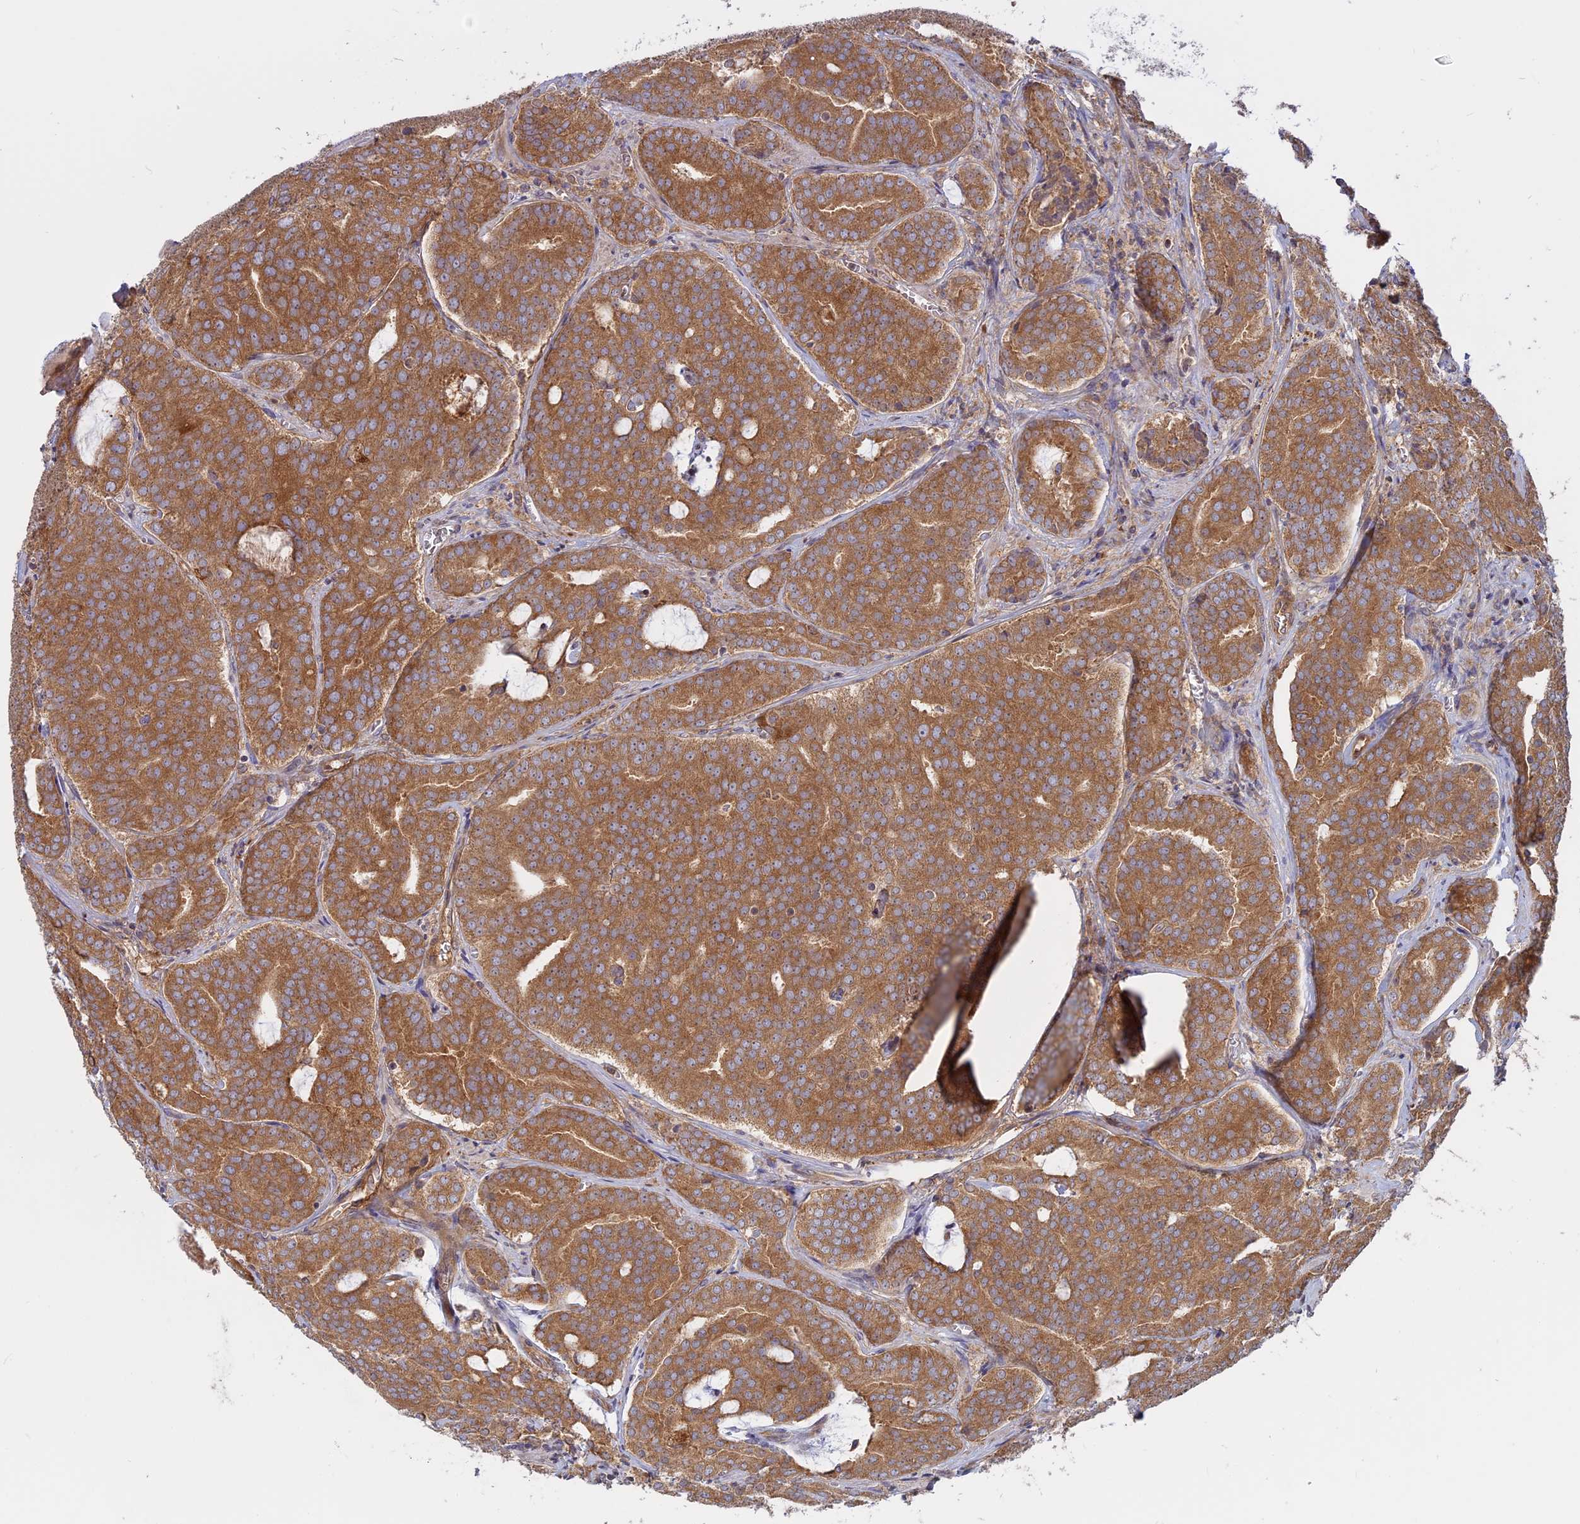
{"staining": {"intensity": "moderate", "quantity": ">75%", "location": "cytoplasmic/membranous"}, "tissue": "prostate cancer", "cell_type": "Tumor cells", "image_type": "cancer", "snomed": [{"axis": "morphology", "description": "Adenocarcinoma, High grade"}, {"axis": "topography", "description": "Prostate"}], "caption": "Prostate high-grade adenocarcinoma stained for a protein displays moderate cytoplasmic/membranous positivity in tumor cells.", "gene": "TMEM208", "patient": {"sex": "male", "age": 55}}